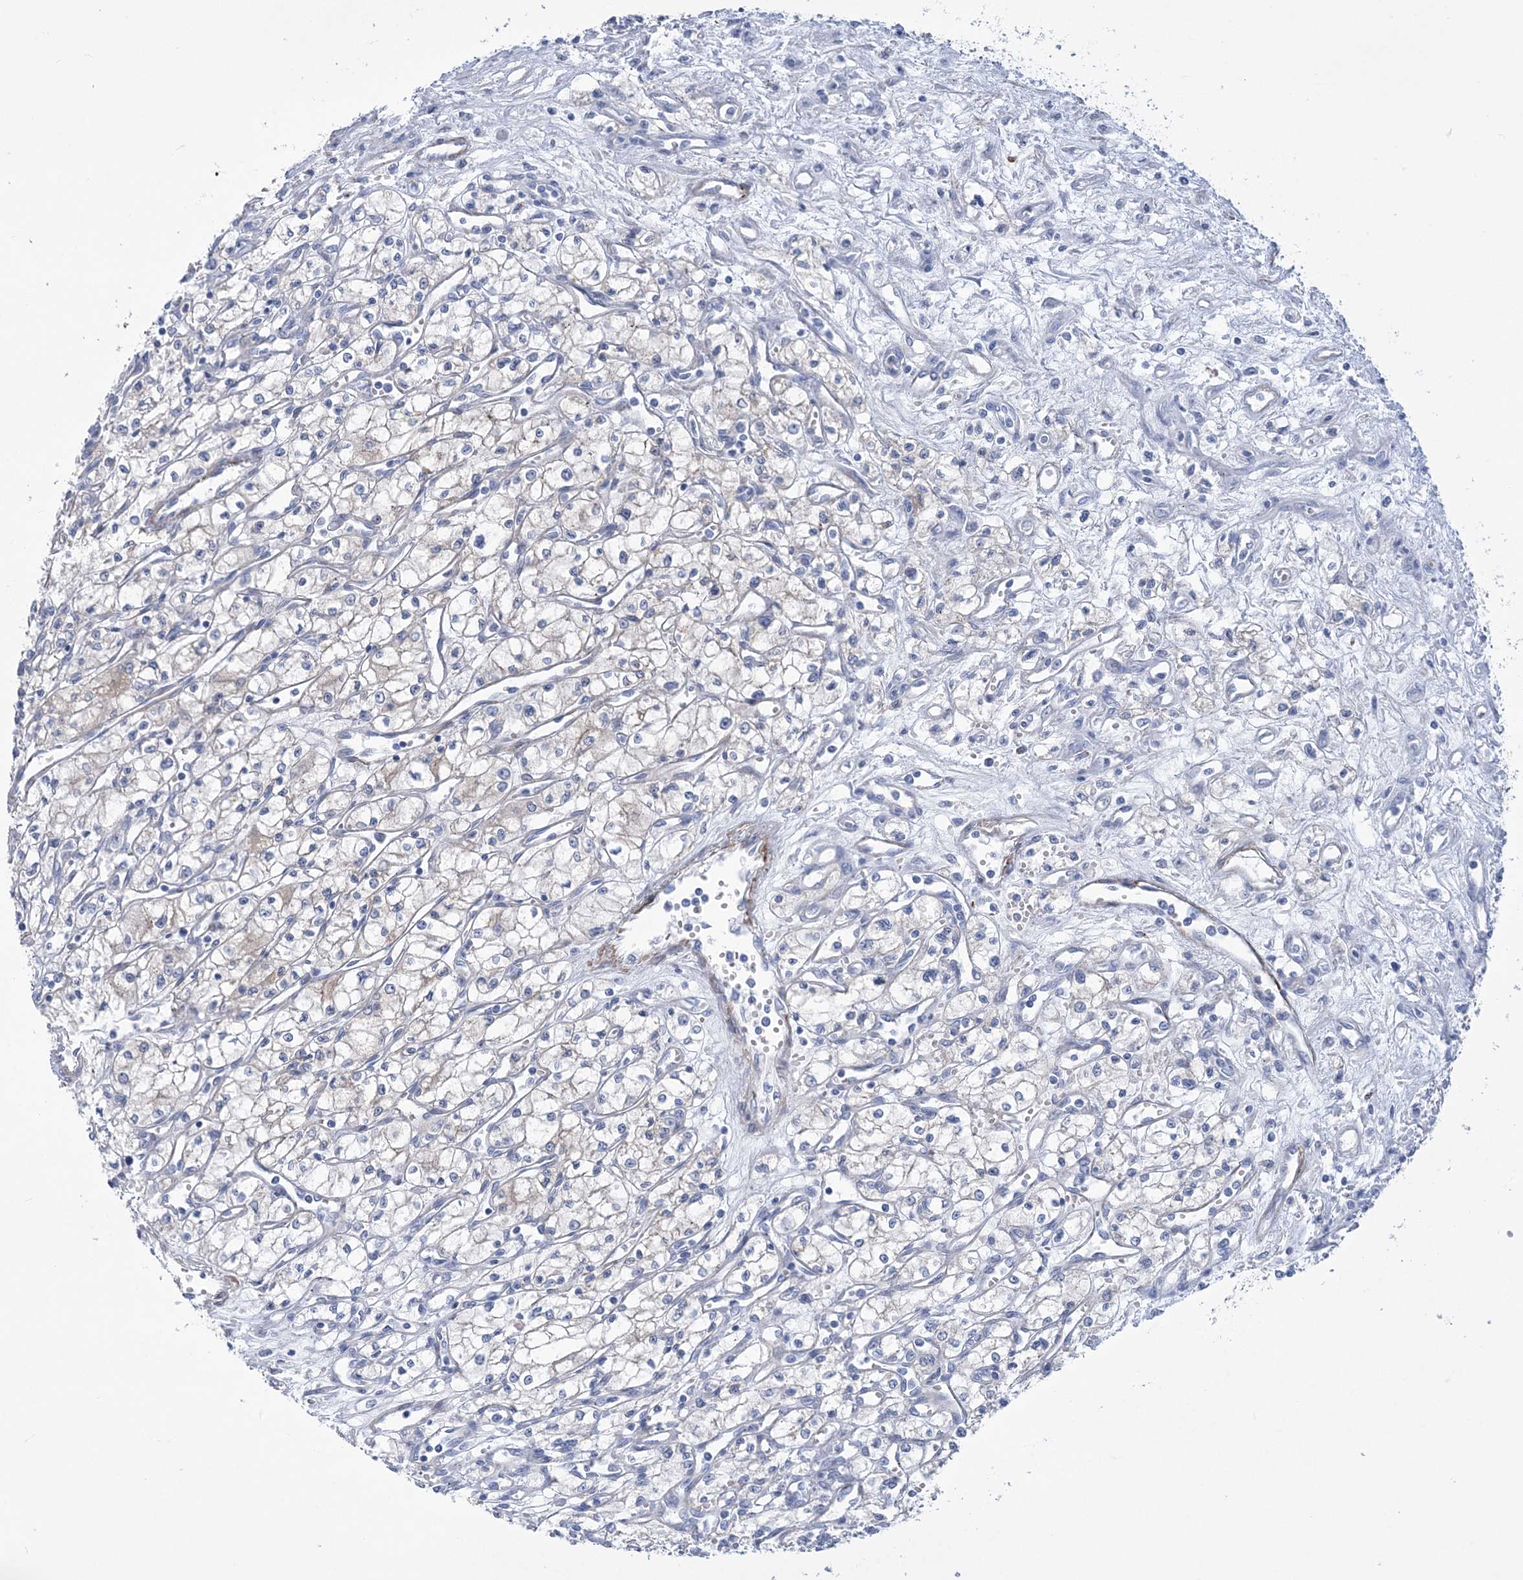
{"staining": {"intensity": "negative", "quantity": "none", "location": "none"}, "tissue": "renal cancer", "cell_type": "Tumor cells", "image_type": "cancer", "snomed": [{"axis": "morphology", "description": "Adenocarcinoma, NOS"}, {"axis": "topography", "description": "Kidney"}], "caption": "IHC of renal cancer displays no staining in tumor cells. (Immunohistochemistry (ihc), brightfield microscopy, high magnification).", "gene": "WDR74", "patient": {"sex": "male", "age": 59}}